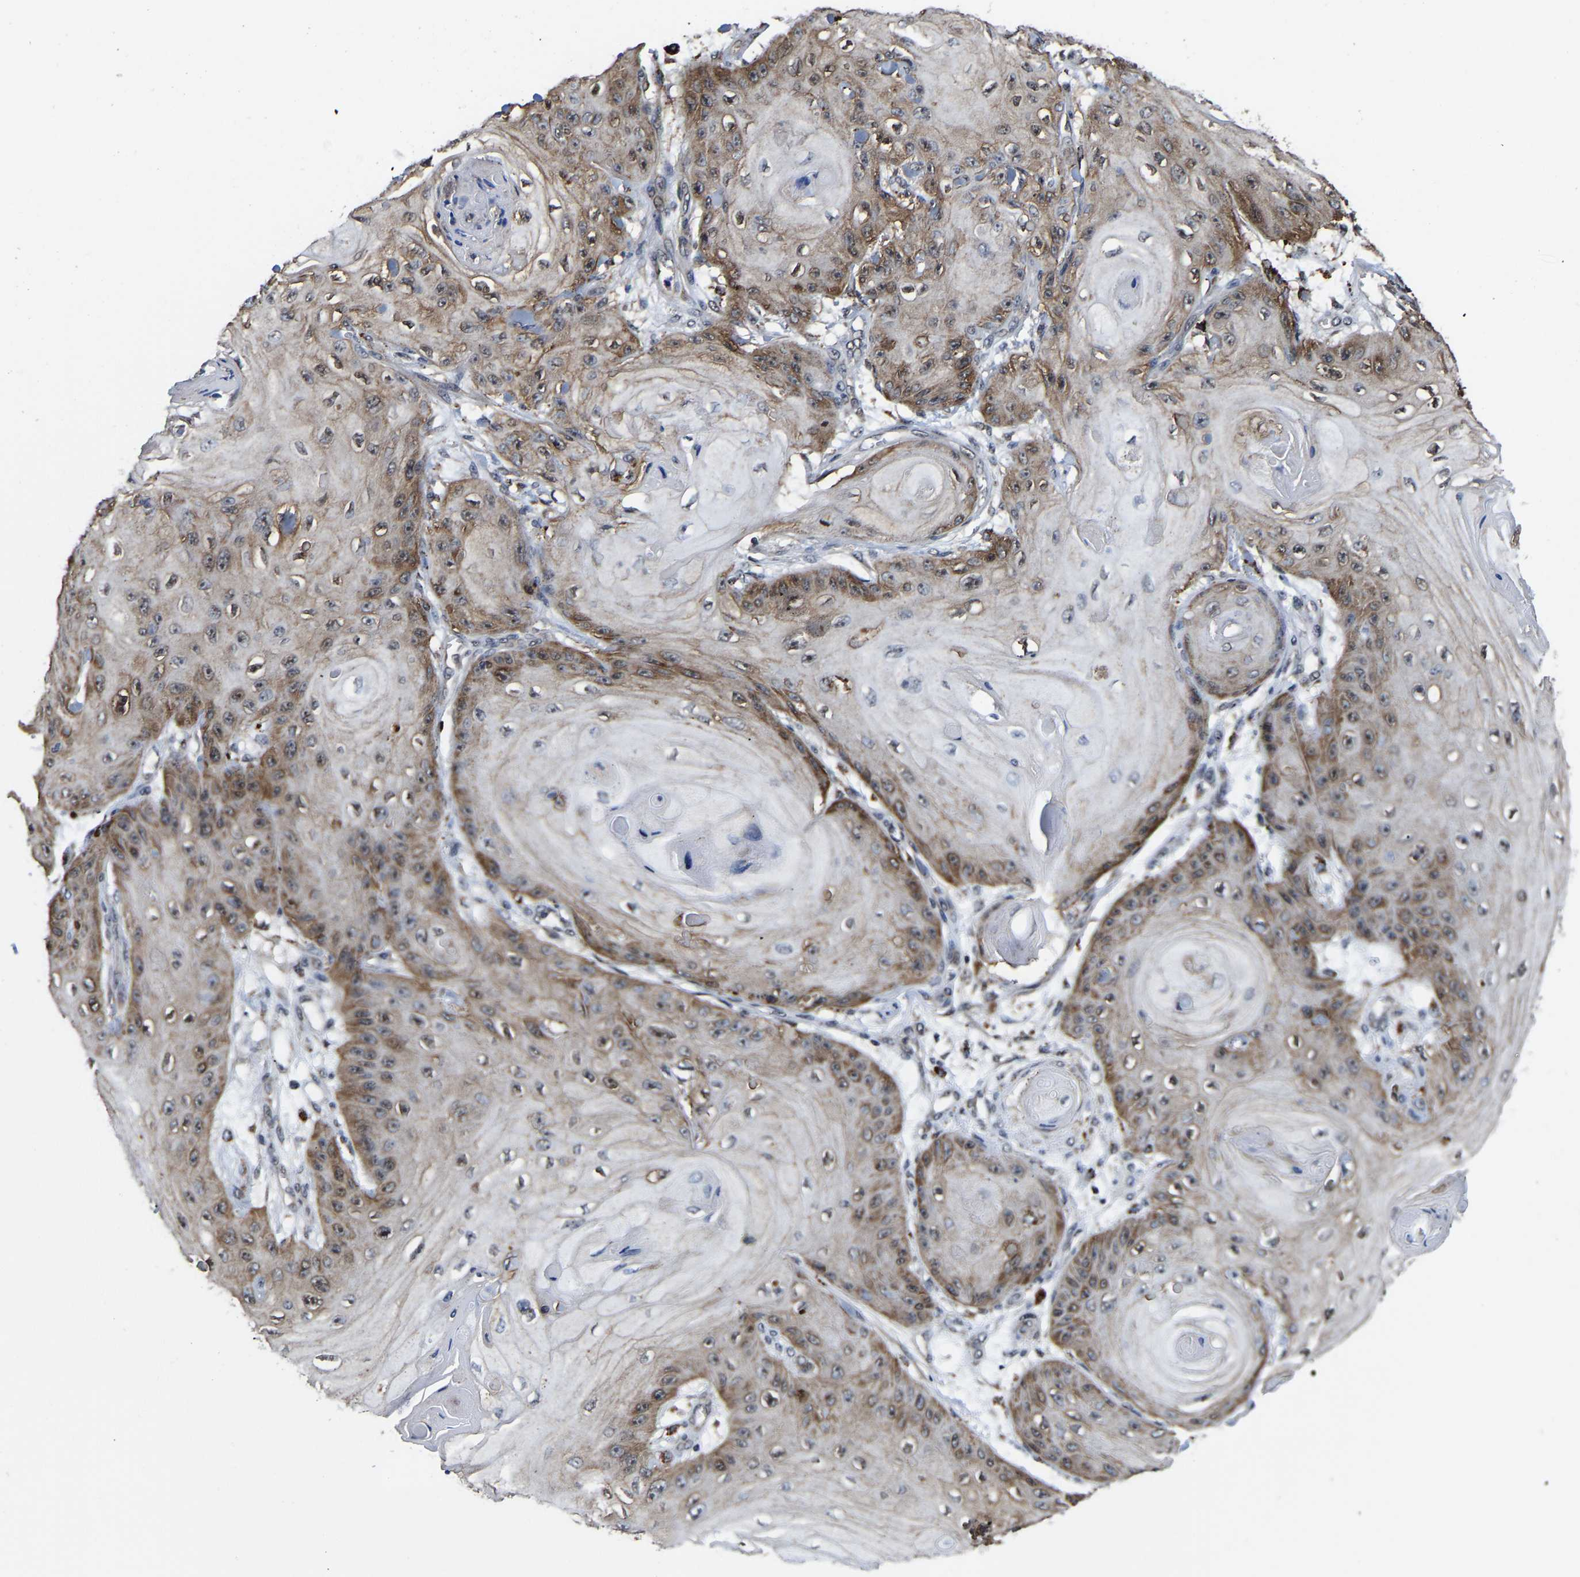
{"staining": {"intensity": "moderate", "quantity": "<25%", "location": "cytoplasmic/membranous,nuclear"}, "tissue": "skin cancer", "cell_type": "Tumor cells", "image_type": "cancer", "snomed": [{"axis": "morphology", "description": "Squamous cell carcinoma, NOS"}, {"axis": "topography", "description": "Skin"}], "caption": "Immunohistochemistry (DAB) staining of skin cancer reveals moderate cytoplasmic/membranous and nuclear protein expression in about <25% of tumor cells.", "gene": "ZCCHC7", "patient": {"sex": "male", "age": 74}}